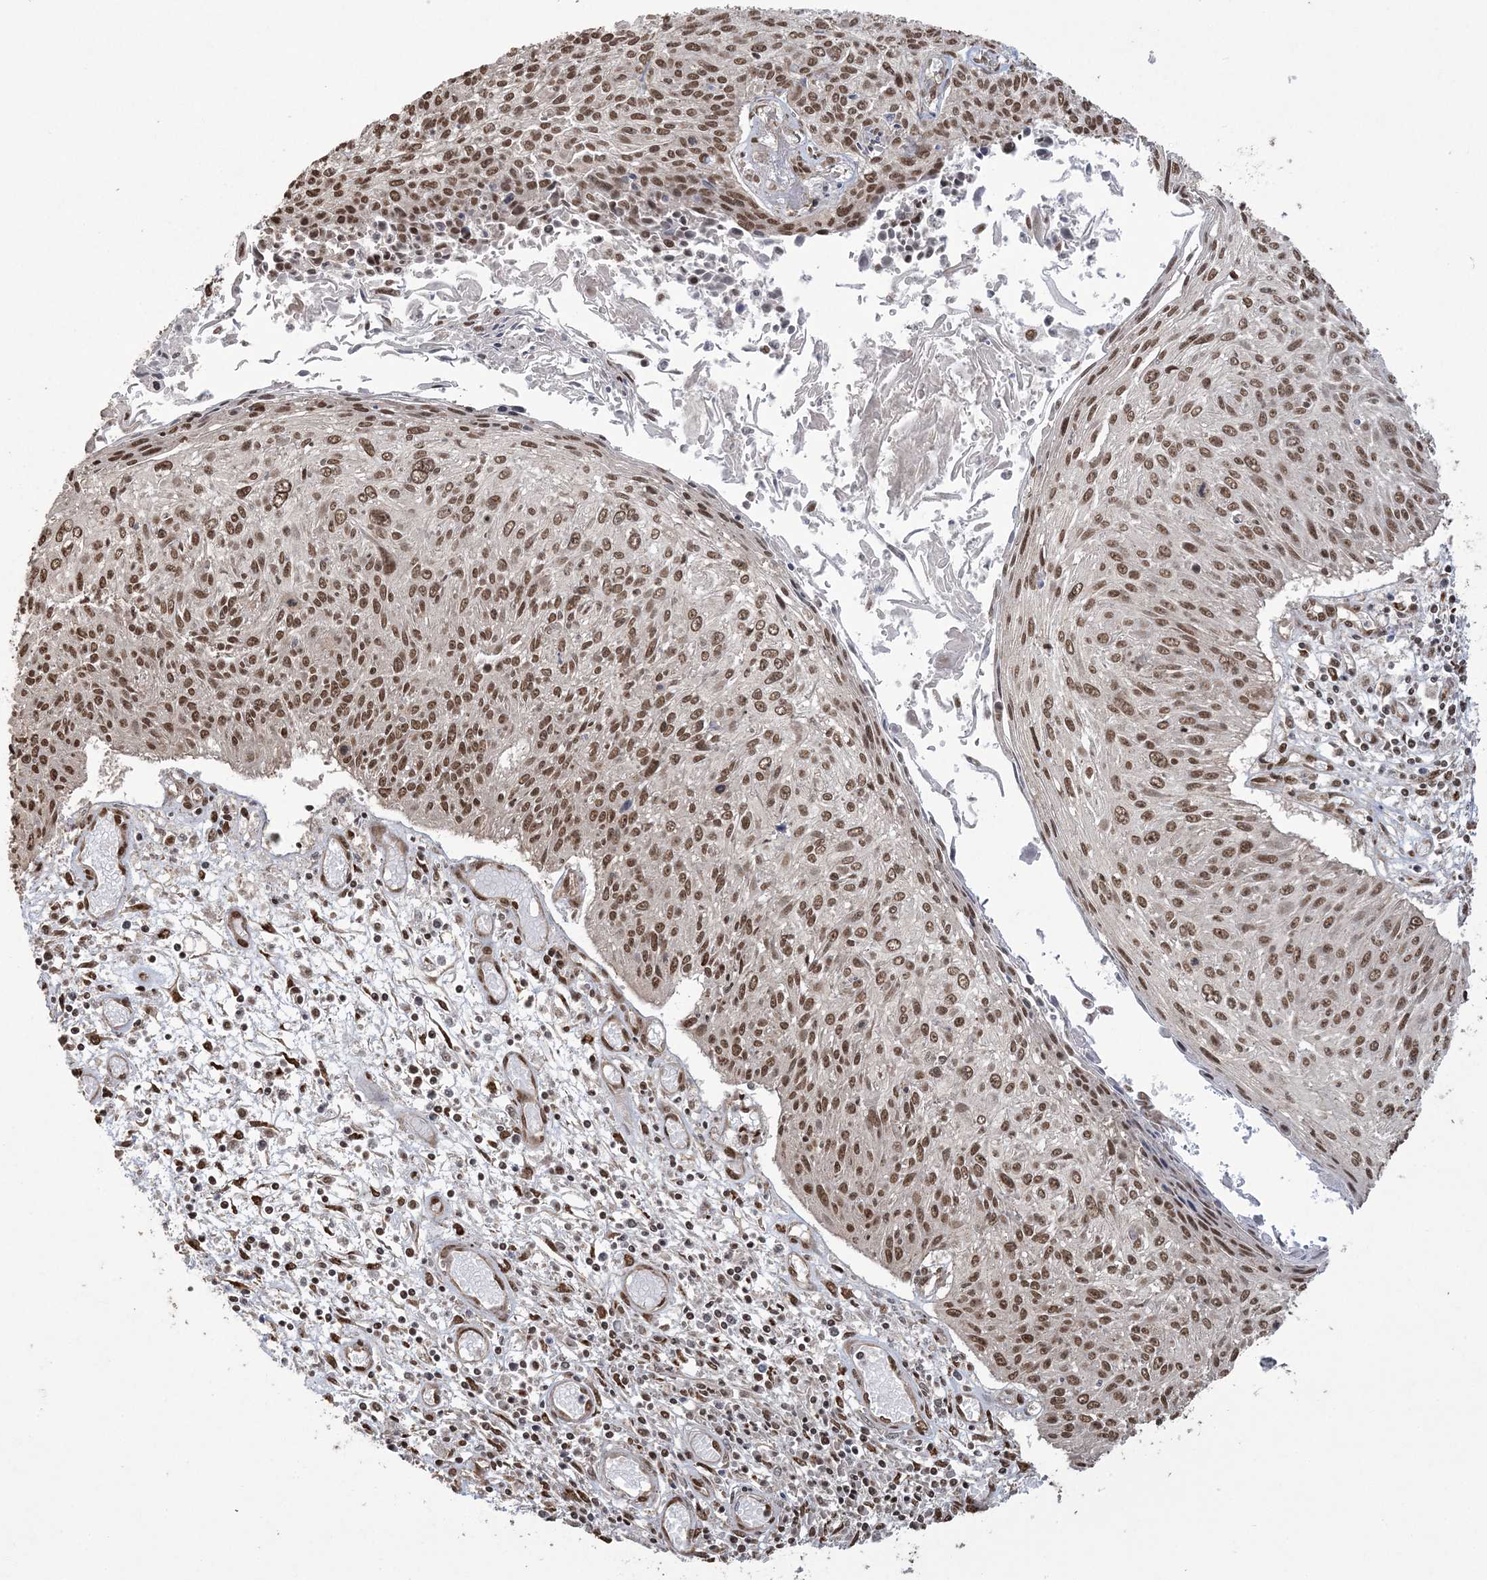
{"staining": {"intensity": "strong", "quantity": ">75%", "location": "nuclear"}, "tissue": "cervical cancer", "cell_type": "Tumor cells", "image_type": "cancer", "snomed": [{"axis": "morphology", "description": "Squamous cell carcinoma, NOS"}, {"axis": "topography", "description": "Cervix"}], "caption": "Protein expression analysis of cervical cancer (squamous cell carcinoma) demonstrates strong nuclear expression in about >75% of tumor cells.", "gene": "ZNF839", "patient": {"sex": "female", "age": 51}}